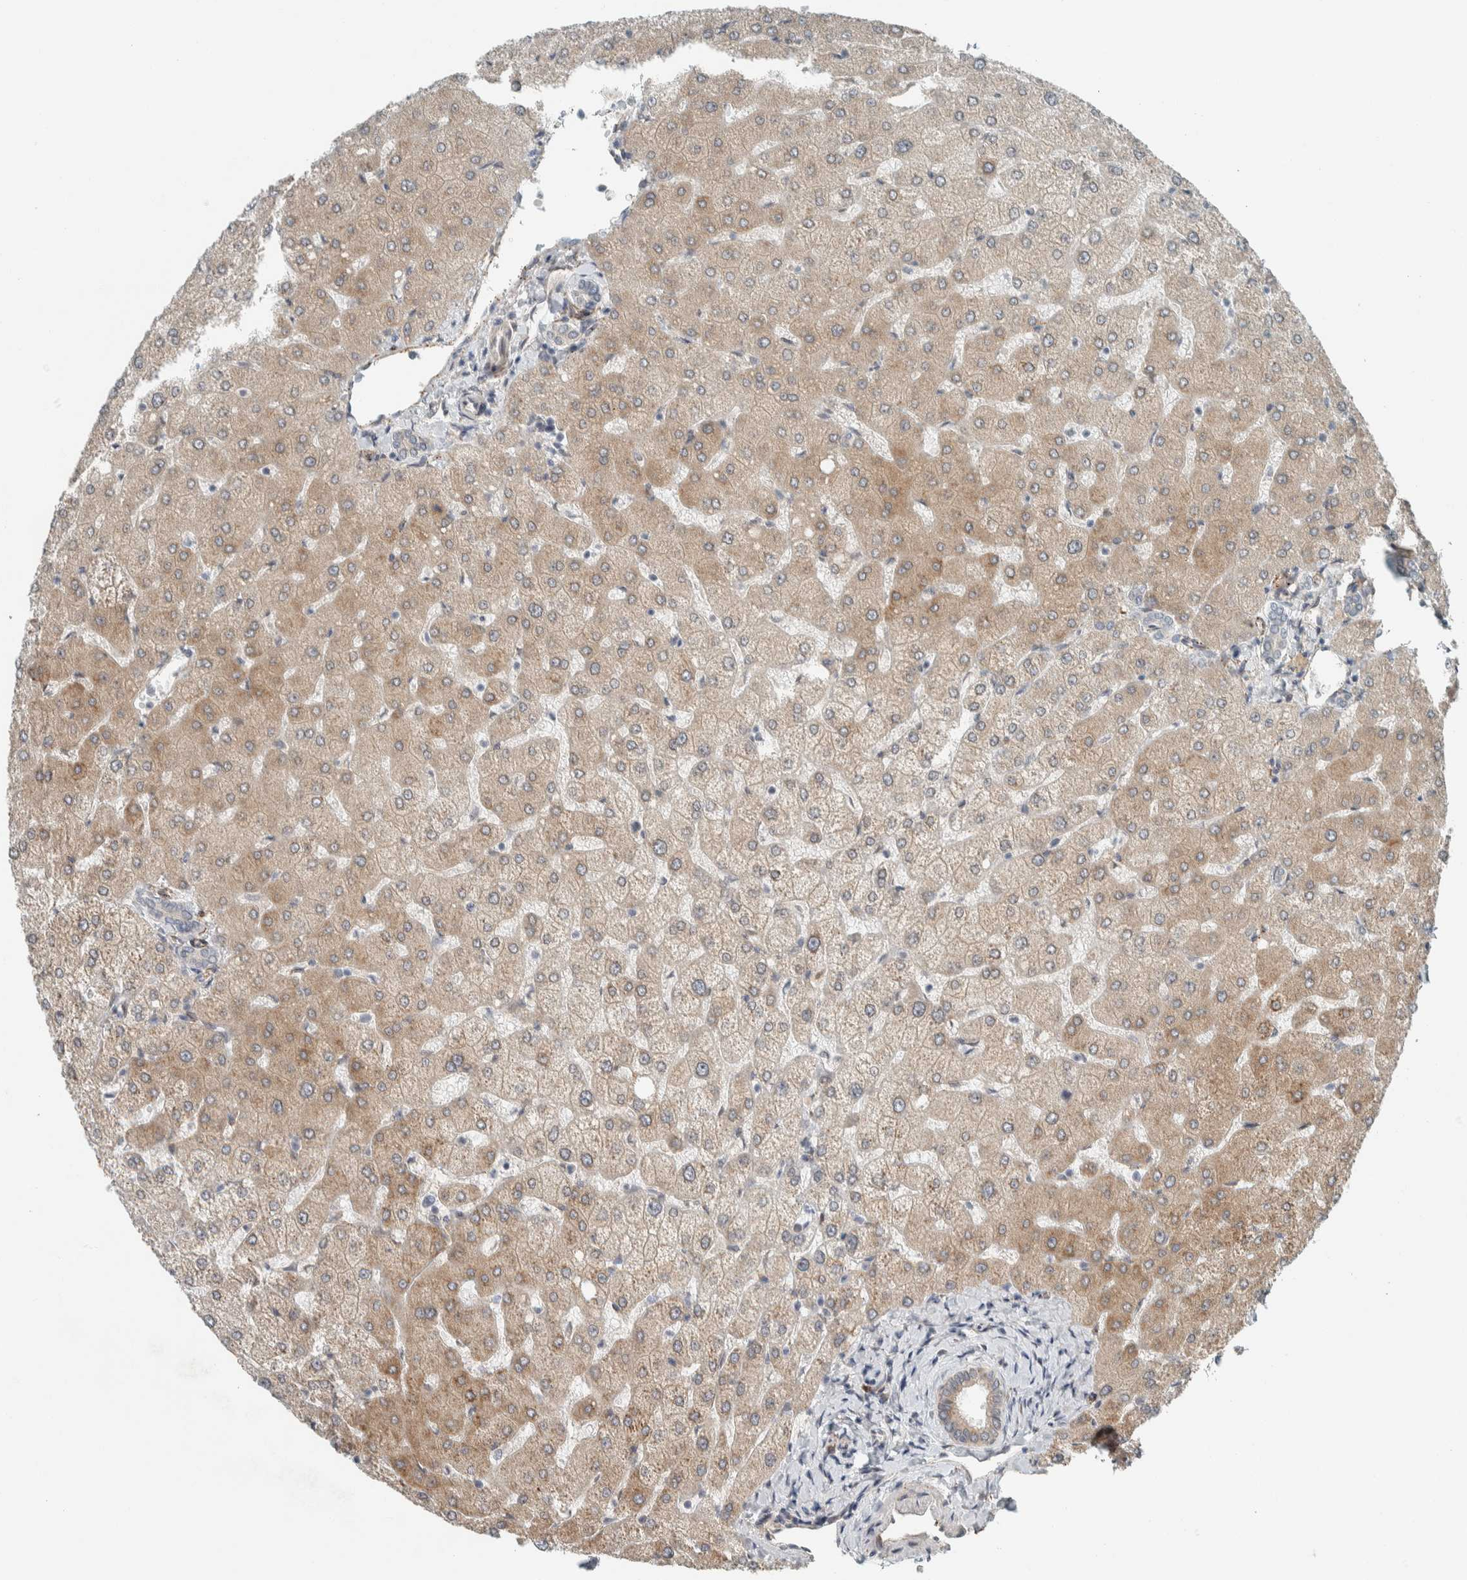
{"staining": {"intensity": "weak", "quantity": "<25%", "location": "cytoplasmic/membranous"}, "tissue": "liver", "cell_type": "Cholangiocytes", "image_type": "normal", "snomed": [{"axis": "morphology", "description": "Normal tissue, NOS"}, {"axis": "topography", "description": "Liver"}], "caption": "IHC image of normal human liver stained for a protein (brown), which displays no expression in cholangiocytes.", "gene": "CTBP2", "patient": {"sex": "female", "age": 54}}